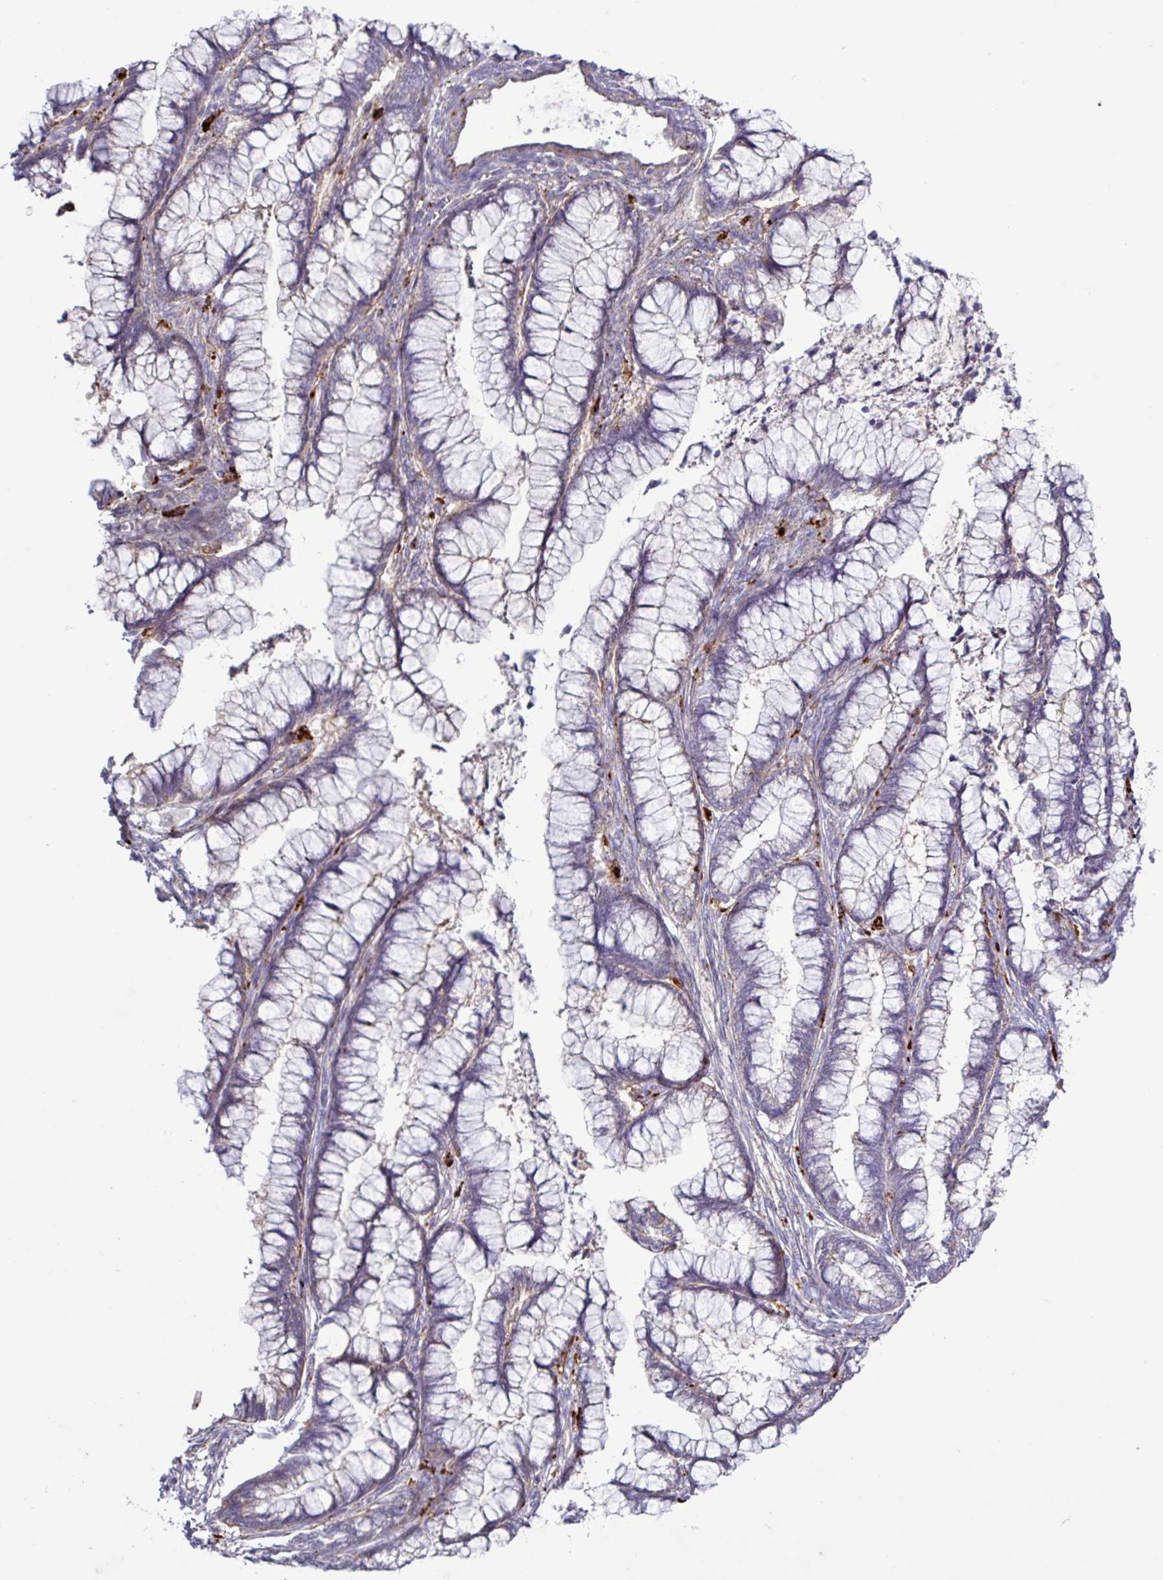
{"staining": {"intensity": "moderate", "quantity": "<25%", "location": "cytoplasmic/membranous"}, "tissue": "cervical cancer", "cell_type": "Tumor cells", "image_type": "cancer", "snomed": [{"axis": "morphology", "description": "Adenocarcinoma, NOS"}, {"axis": "topography", "description": "Cervix"}], "caption": "High-power microscopy captured an immunohistochemistry image of cervical adenocarcinoma, revealing moderate cytoplasmic/membranous staining in about <25% of tumor cells.", "gene": "AMIGO2", "patient": {"sex": "female", "age": 44}}